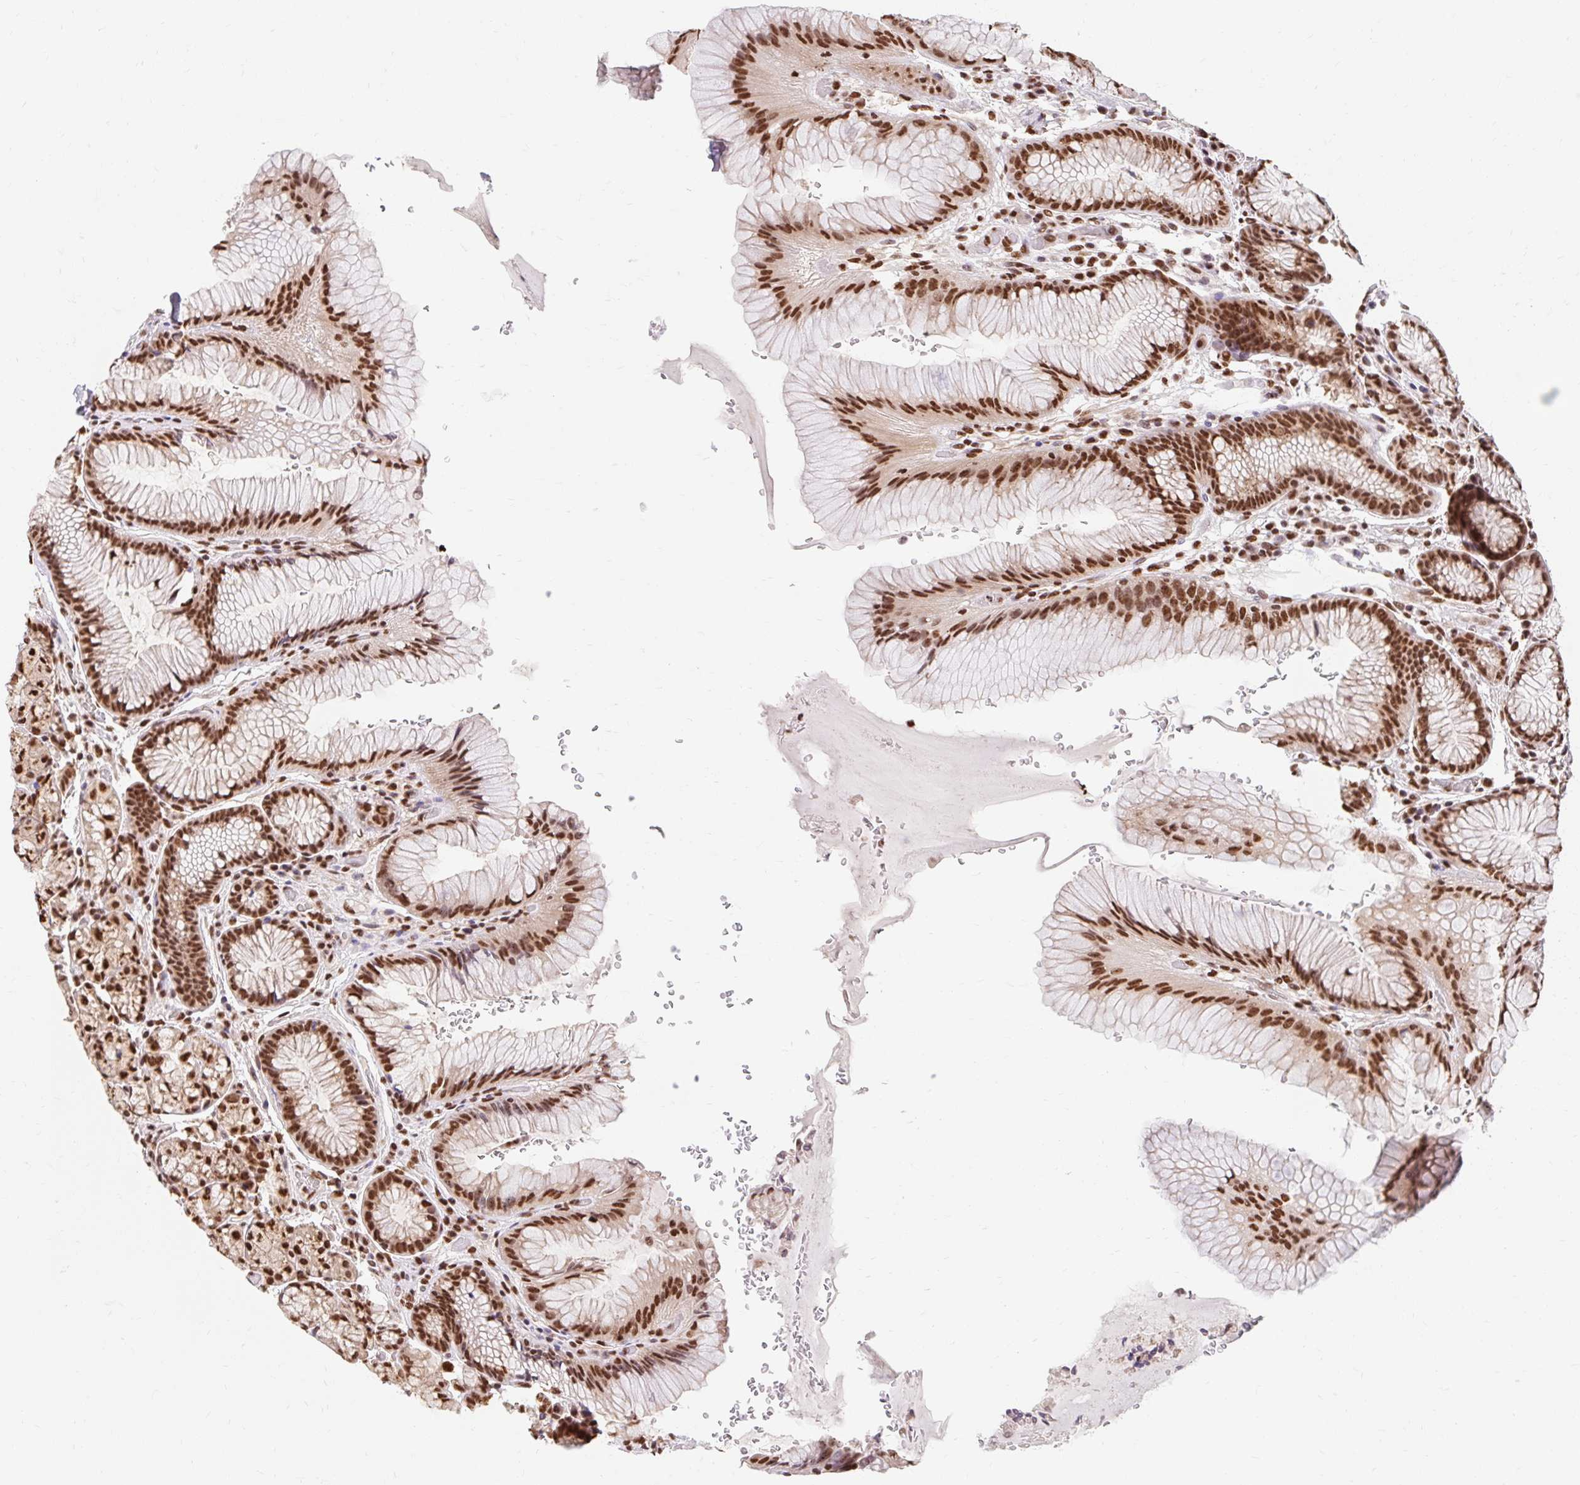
{"staining": {"intensity": "strong", "quantity": ">75%", "location": "nuclear"}, "tissue": "stomach", "cell_type": "Glandular cells", "image_type": "normal", "snomed": [{"axis": "morphology", "description": "Normal tissue, NOS"}, {"axis": "topography", "description": "Stomach"}], "caption": "IHC photomicrograph of normal stomach: human stomach stained using immunohistochemistry shows high levels of strong protein expression localized specifically in the nuclear of glandular cells, appearing as a nuclear brown color.", "gene": "BICRA", "patient": {"sex": "male", "age": 63}}